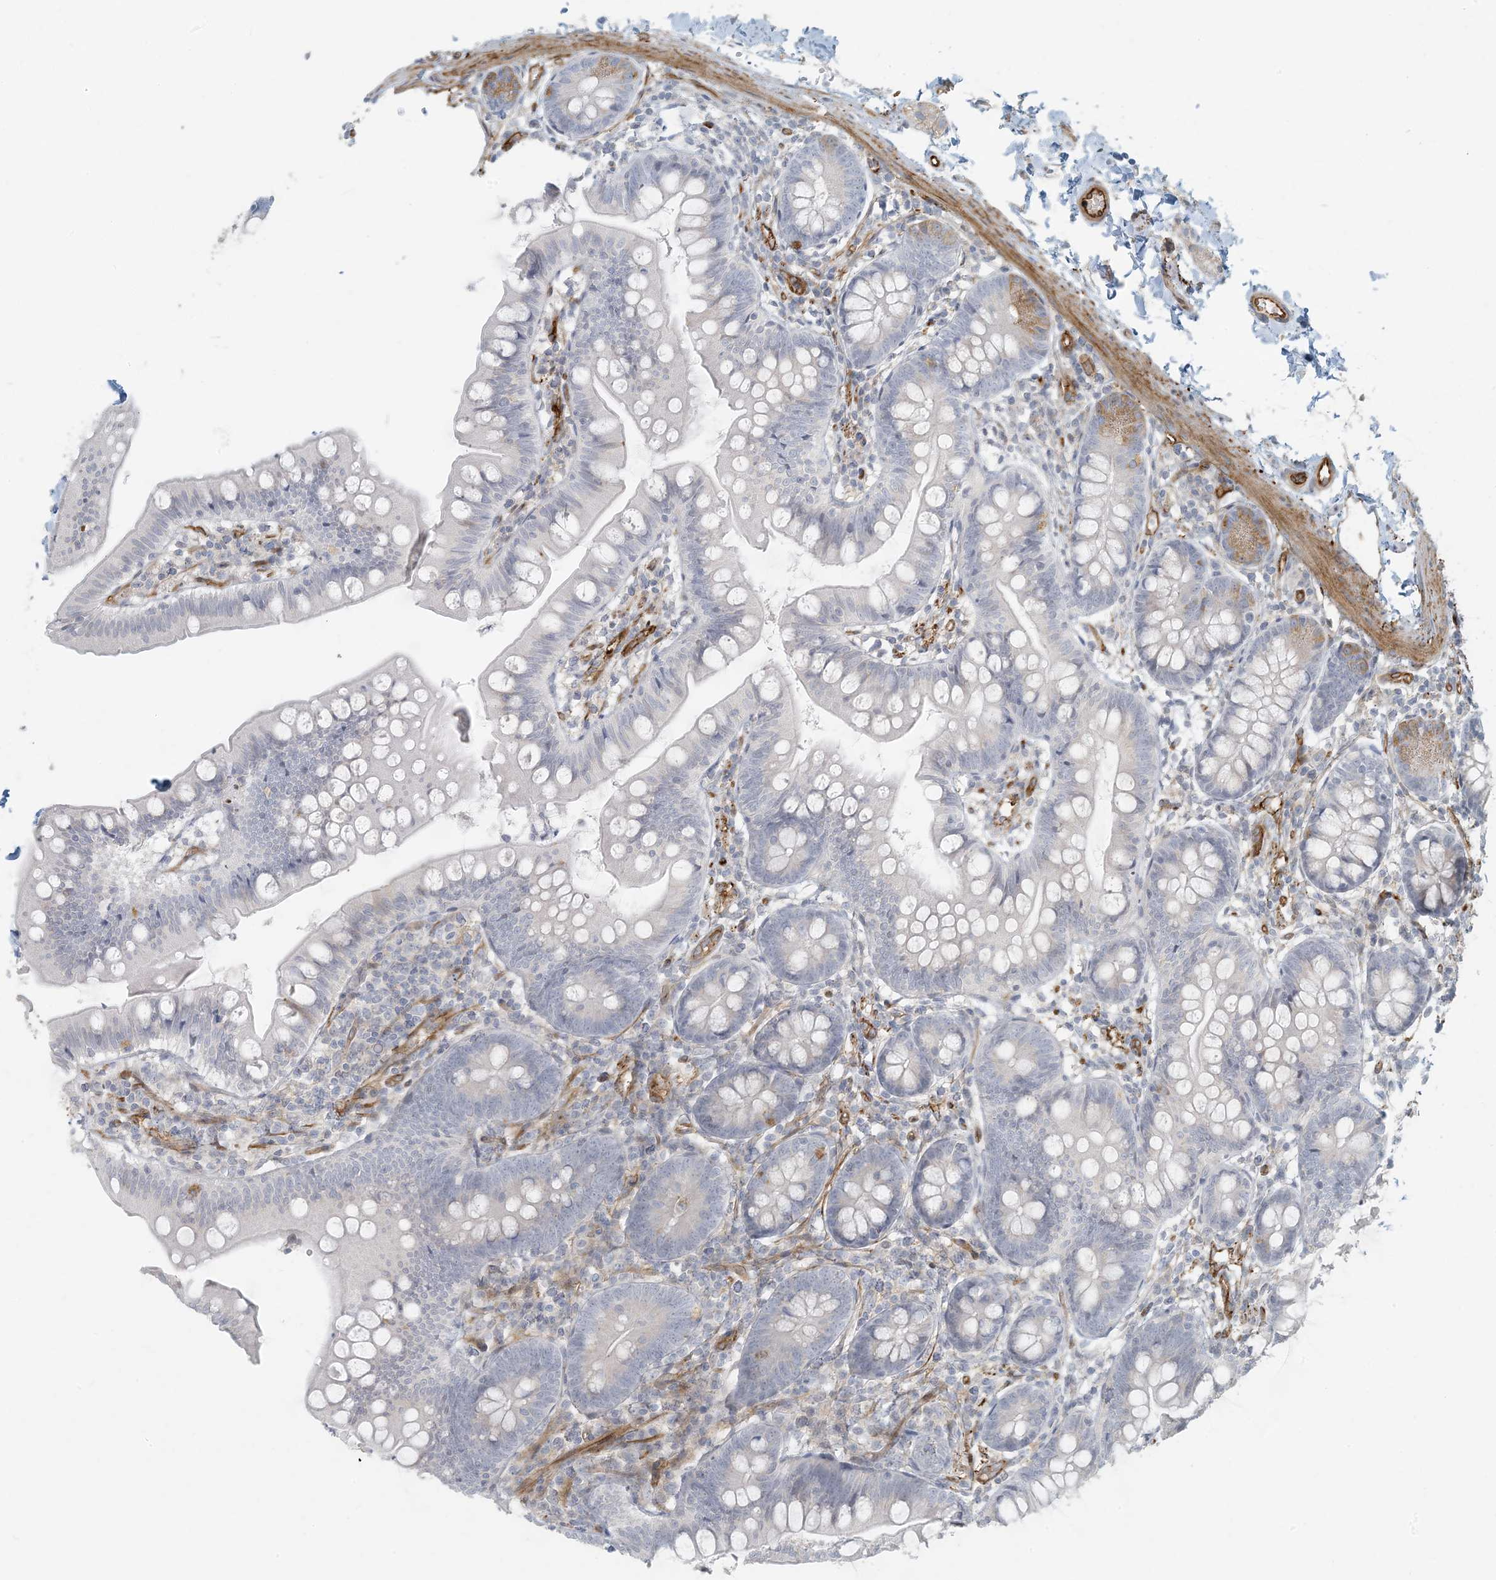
{"staining": {"intensity": "moderate", "quantity": "<25%", "location": "cytoplasmic/membranous"}, "tissue": "small intestine", "cell_type": "Glandular cells", "image_type": "normal", "snomed": [{"axis": "morphology", "description": "Normal tissue, NOS"}, {"axis": "topography", "description": "Small intestine"}], "caption": "A high-resolution histopathology image shows IHC staining of normal small intestine, which reveals moderate cytoplasmic/membranous positivity in about <25% of glandular cells.", "gene": "BCORL1", "patient": {"sex": "male", "age": 7}}